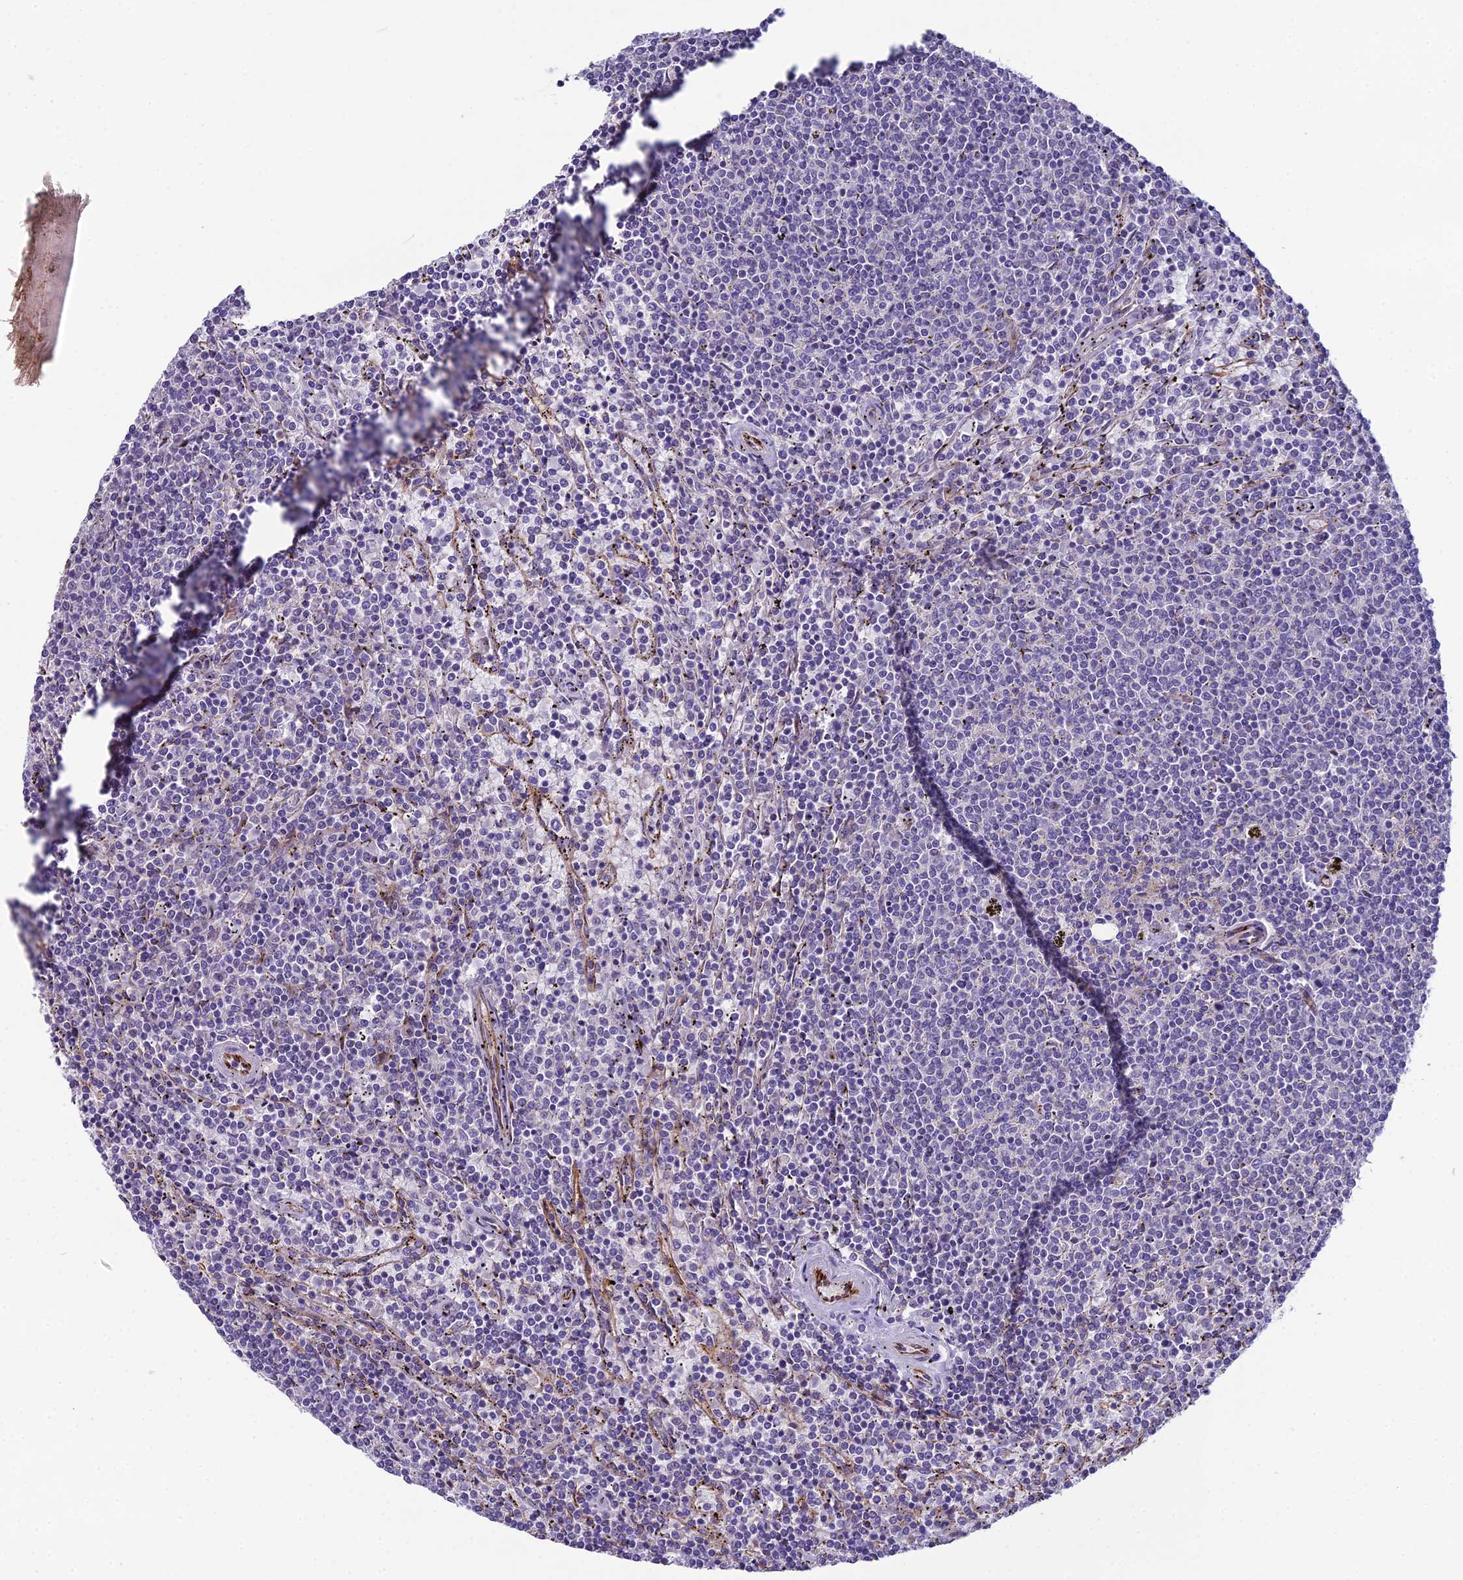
{"staining": {"intensity": "negative", "quantity": "none", "location": "none"}, "tissue": "lymphoma", "cell_type": "Tumor cells", "image_type": "cancer", "snomed": [{"axis": "morphology", "description": "Malignant lymphoma, non-Hodgkin's type, Low grade"}, {"axis": "topography", "description": "Spleen"}], "caption": "A histopathology image of human malignant lymphoma, non-Hodgkin's type (low-grade) is negative for staining in tumor cells. (DAB immunohistochemistry with hematoxylin counter stain).", "gene": "CFAP47", "patient": {"sex": "female", "age": 50}}